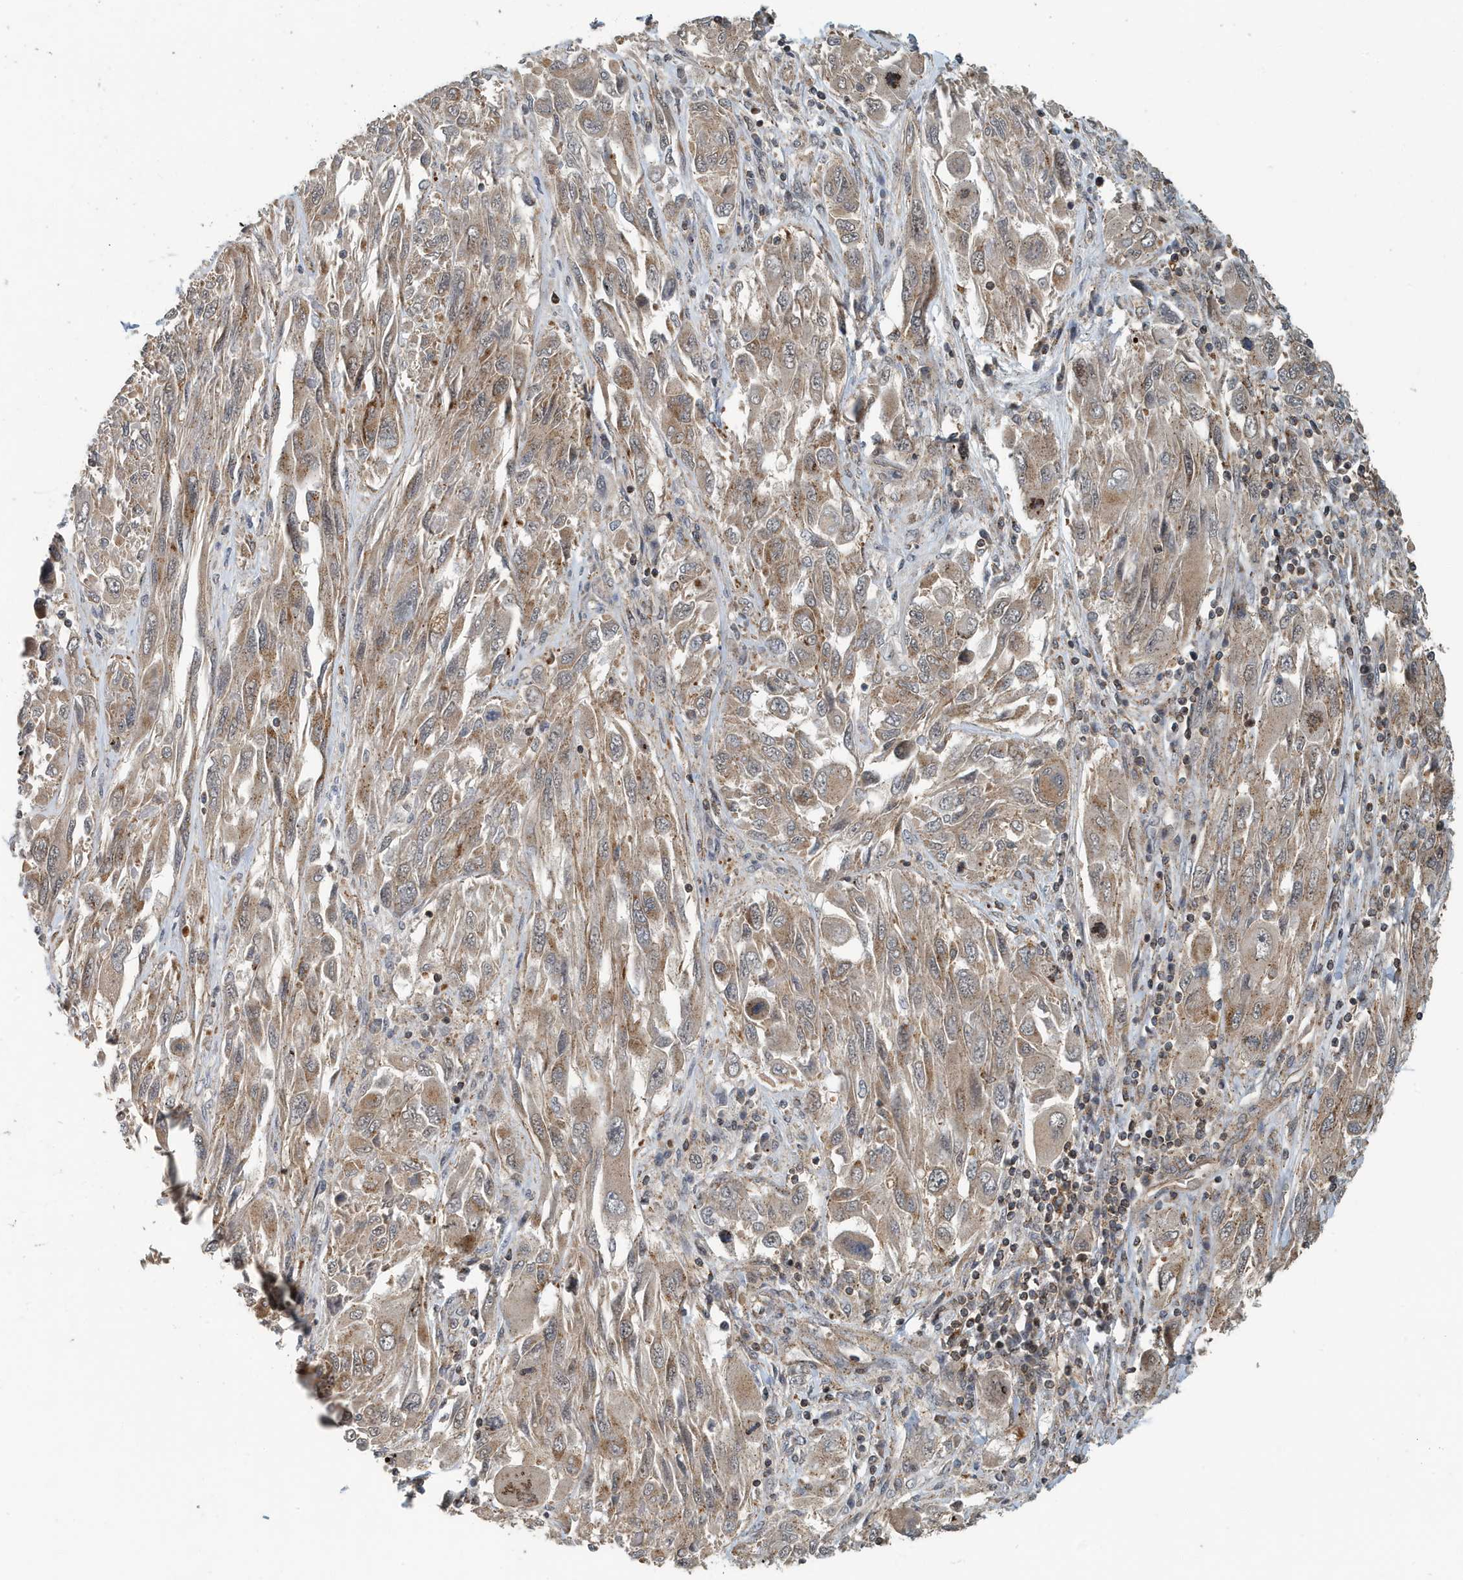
{"staining": {"intensity": "weak", "quantity": ">75%", "location": "cytoplasmic/membranous"}, "tissue": "melanoma", "cell_type": "Tumor cells", "image_type": "cancer", "snomed": [{"axis": "morphology", "description": "Malignant melanoma, NOS"}, {"axis": "topography", "description": "Skin"}], "caption": "Immunohistochemical staining of human malignant melanoma demonstrates low levels of weak cytoplasmic/membranous positivity in about >75% of tumor cells. (DAB (3,3'-diaminobenzidine) IHC, brown staining for protein, blue staining for nuclei).", "gene": "KIF15", "patient": {"sex": "female", "age": 91}}